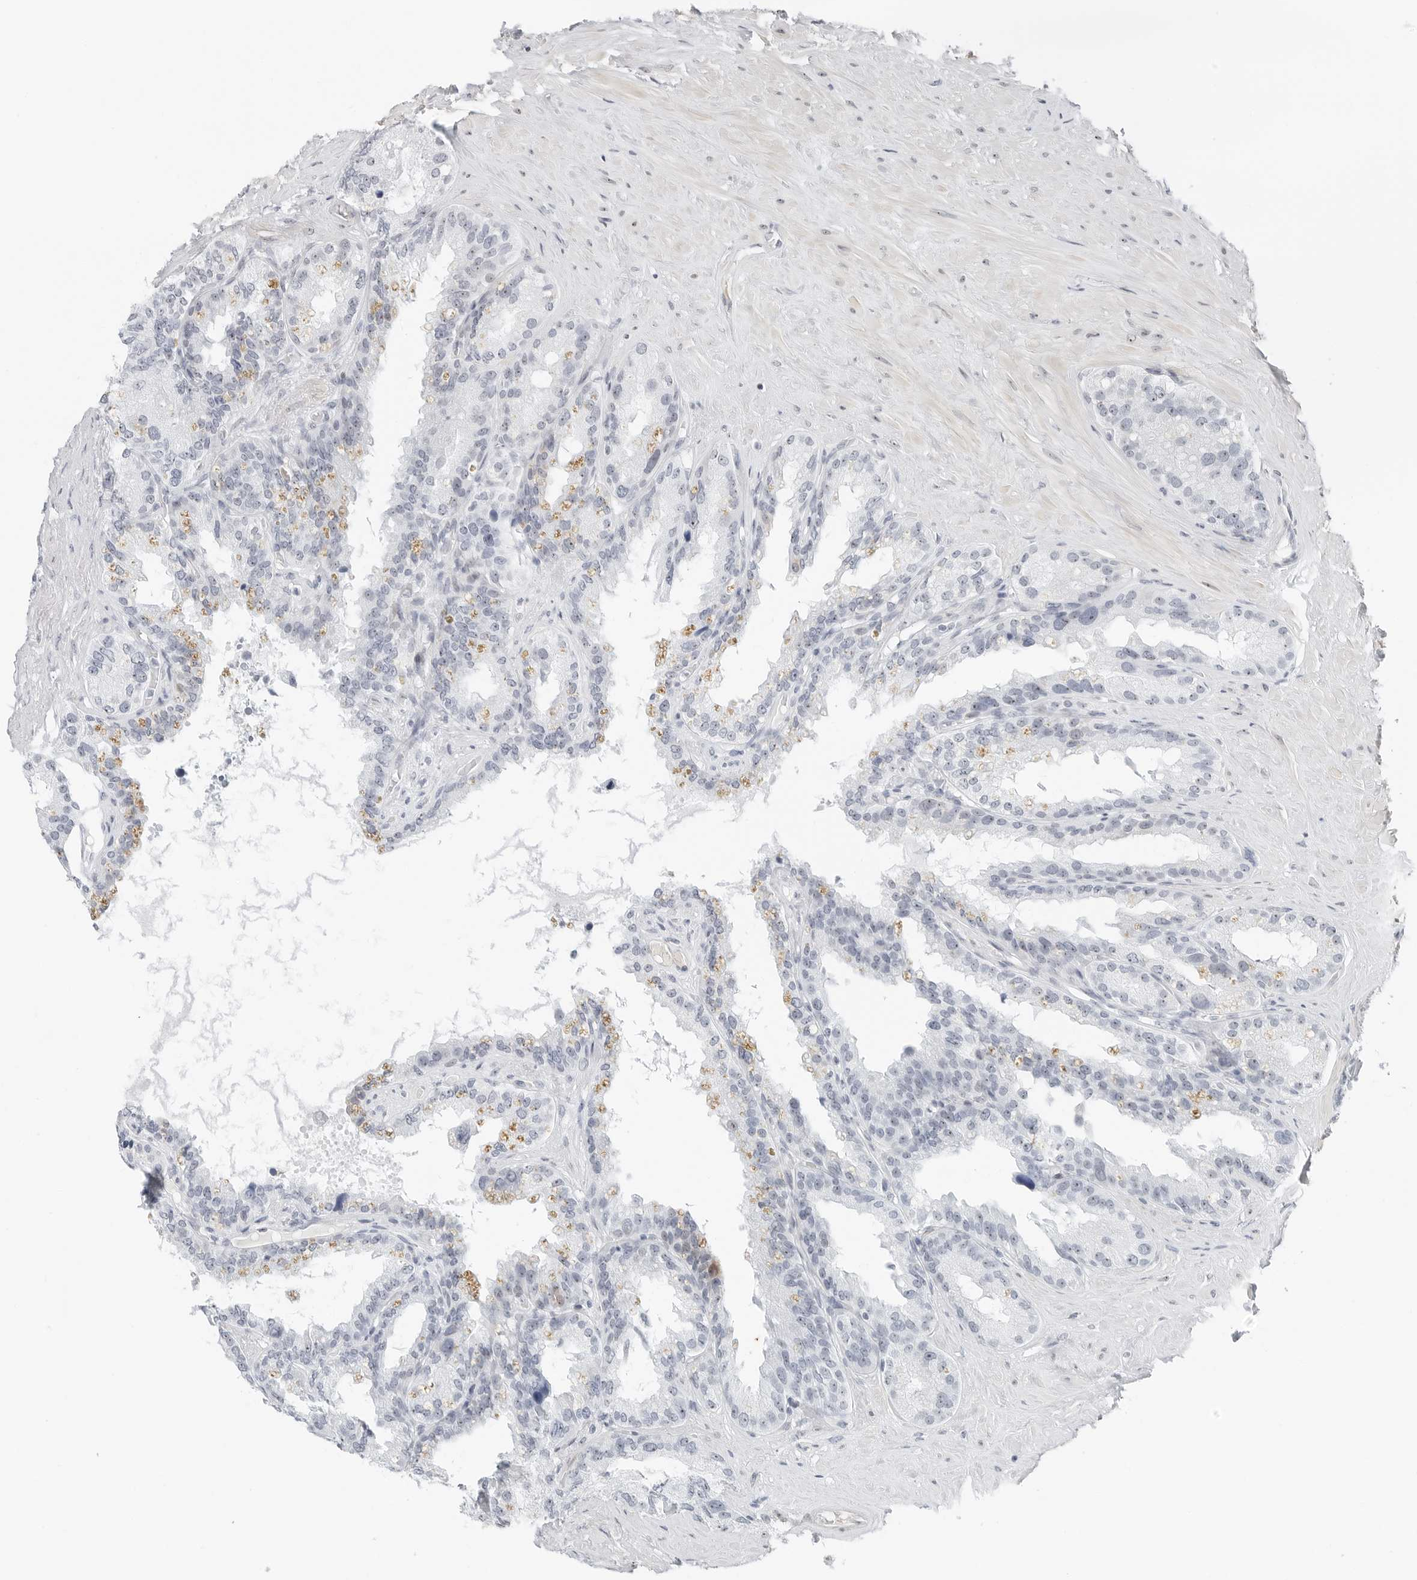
{"staining": {"intensity": "negative", "quantity": "none", "location": "none"}, "tissue": "seminal vesicle", "cell_type": "Glandular cells", "image_type": "normal", "snomed": [{"axis": "morphology", "description": "Normal tissue, NOS"}, {"axis": "topography", "description": "Seminal veicle"}], "caption": "This micrograph is of normal seminal vesicle stained with IHC to label a protein in brown with the nuclei are counter-stained blue. There is no expression in glandular cells.", "gene": "NTMT2", "patient": {"sex": "male", "age": 80}}